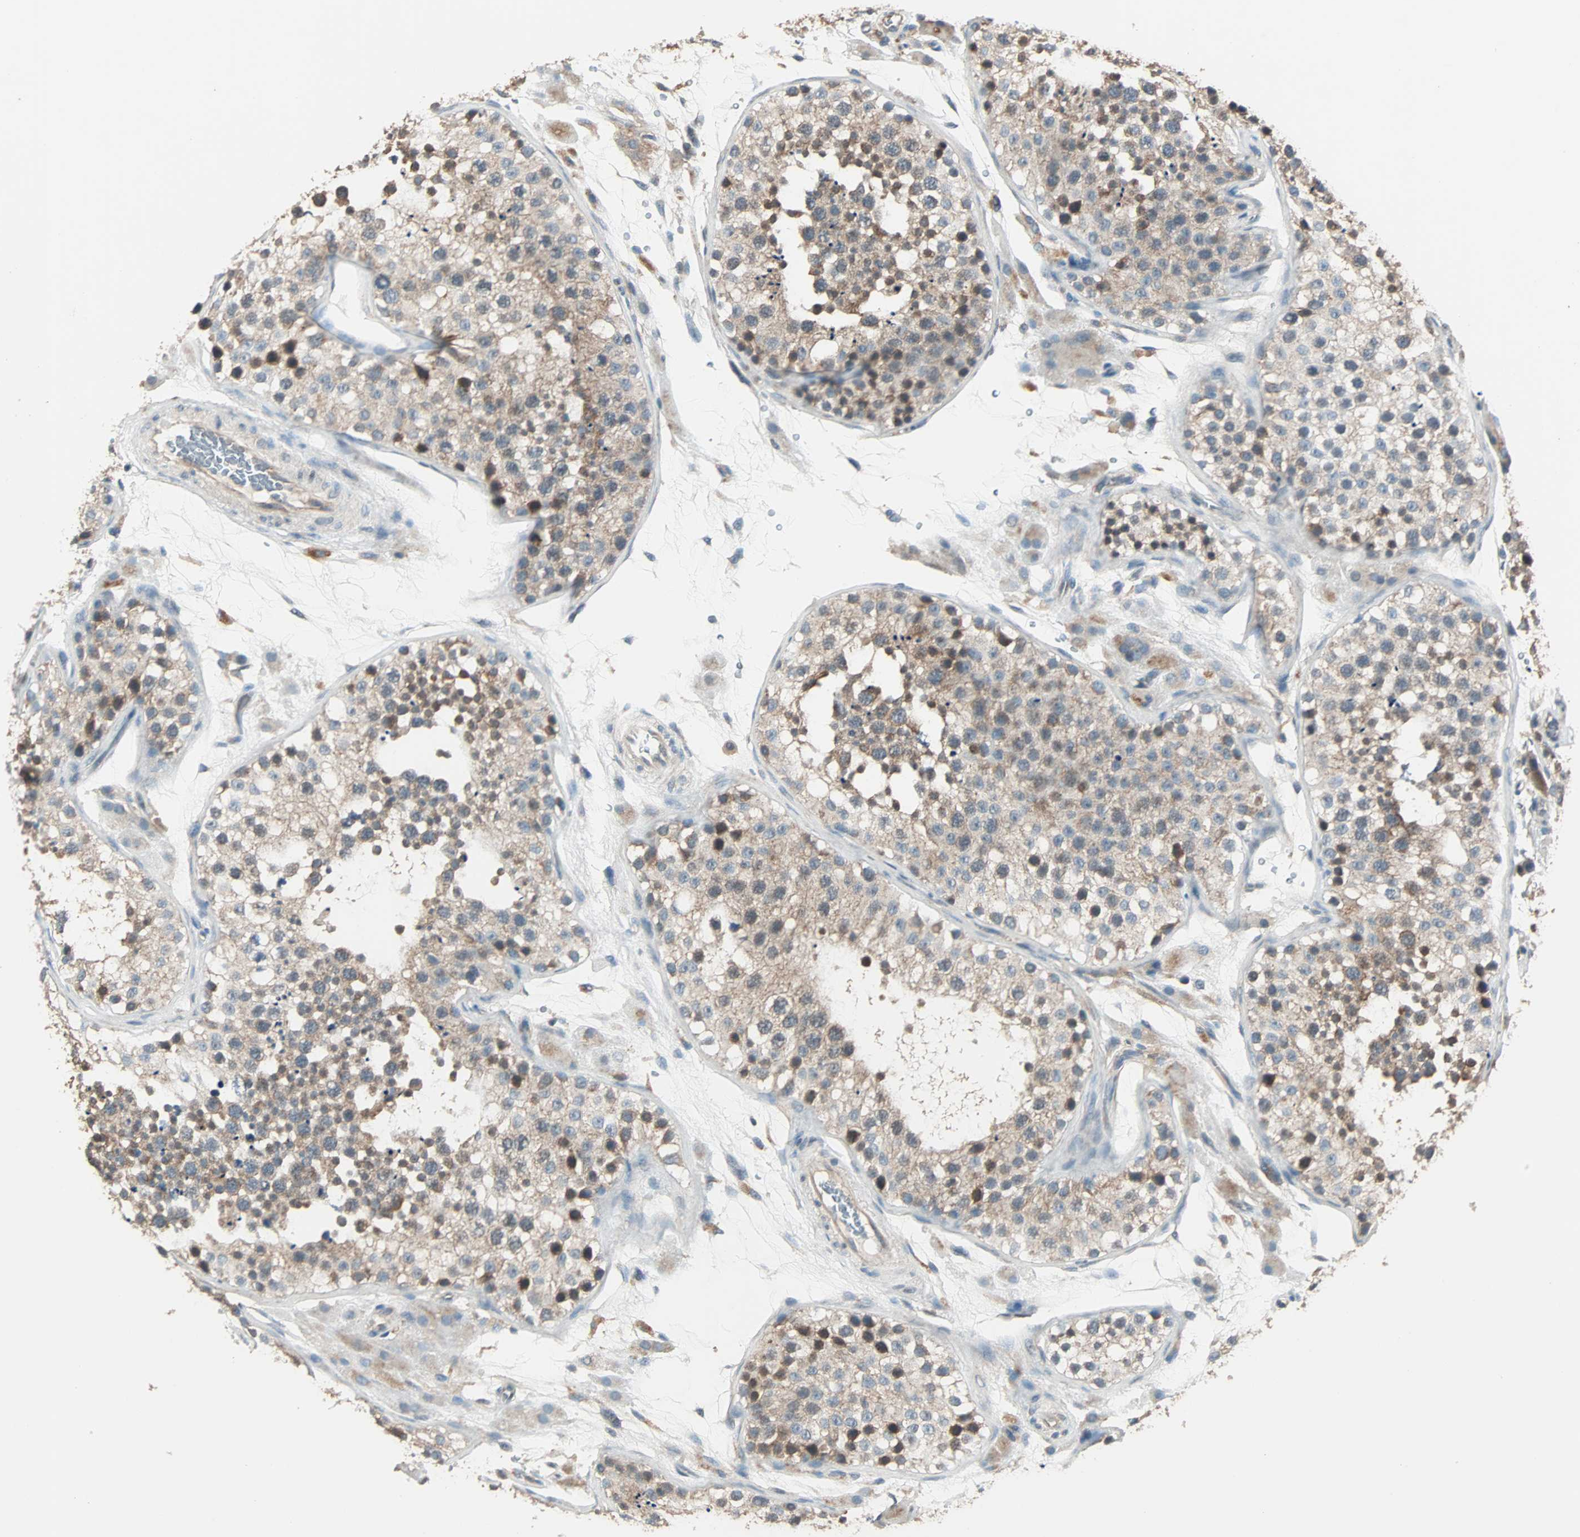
{"staining": {"intensity": "moderate", "quantity": "<25%", "location": "cytoplasmic/membranous"}, "tissue": "testis", "cell_type": "Cells in seminiferous ducts", "image_type": "normal", "snomed": [{"axis": "morphology", "description": "Normal tissue, NOS"}, {"axis": "topography", "description": "Testis"}], "caption": "High-magnification brightfield microscopy of normal testis stained with DAB (3,3'-diaminobenzidine) (brown) and counterstained with hematoxylin (blue). cells in seminiferous ducts exhibit moderate cytoplasmic/membranous expression is present in about<25% of cells.", "gene": "MAP3K21", "patient": {"sex": "male", "age": 26}}